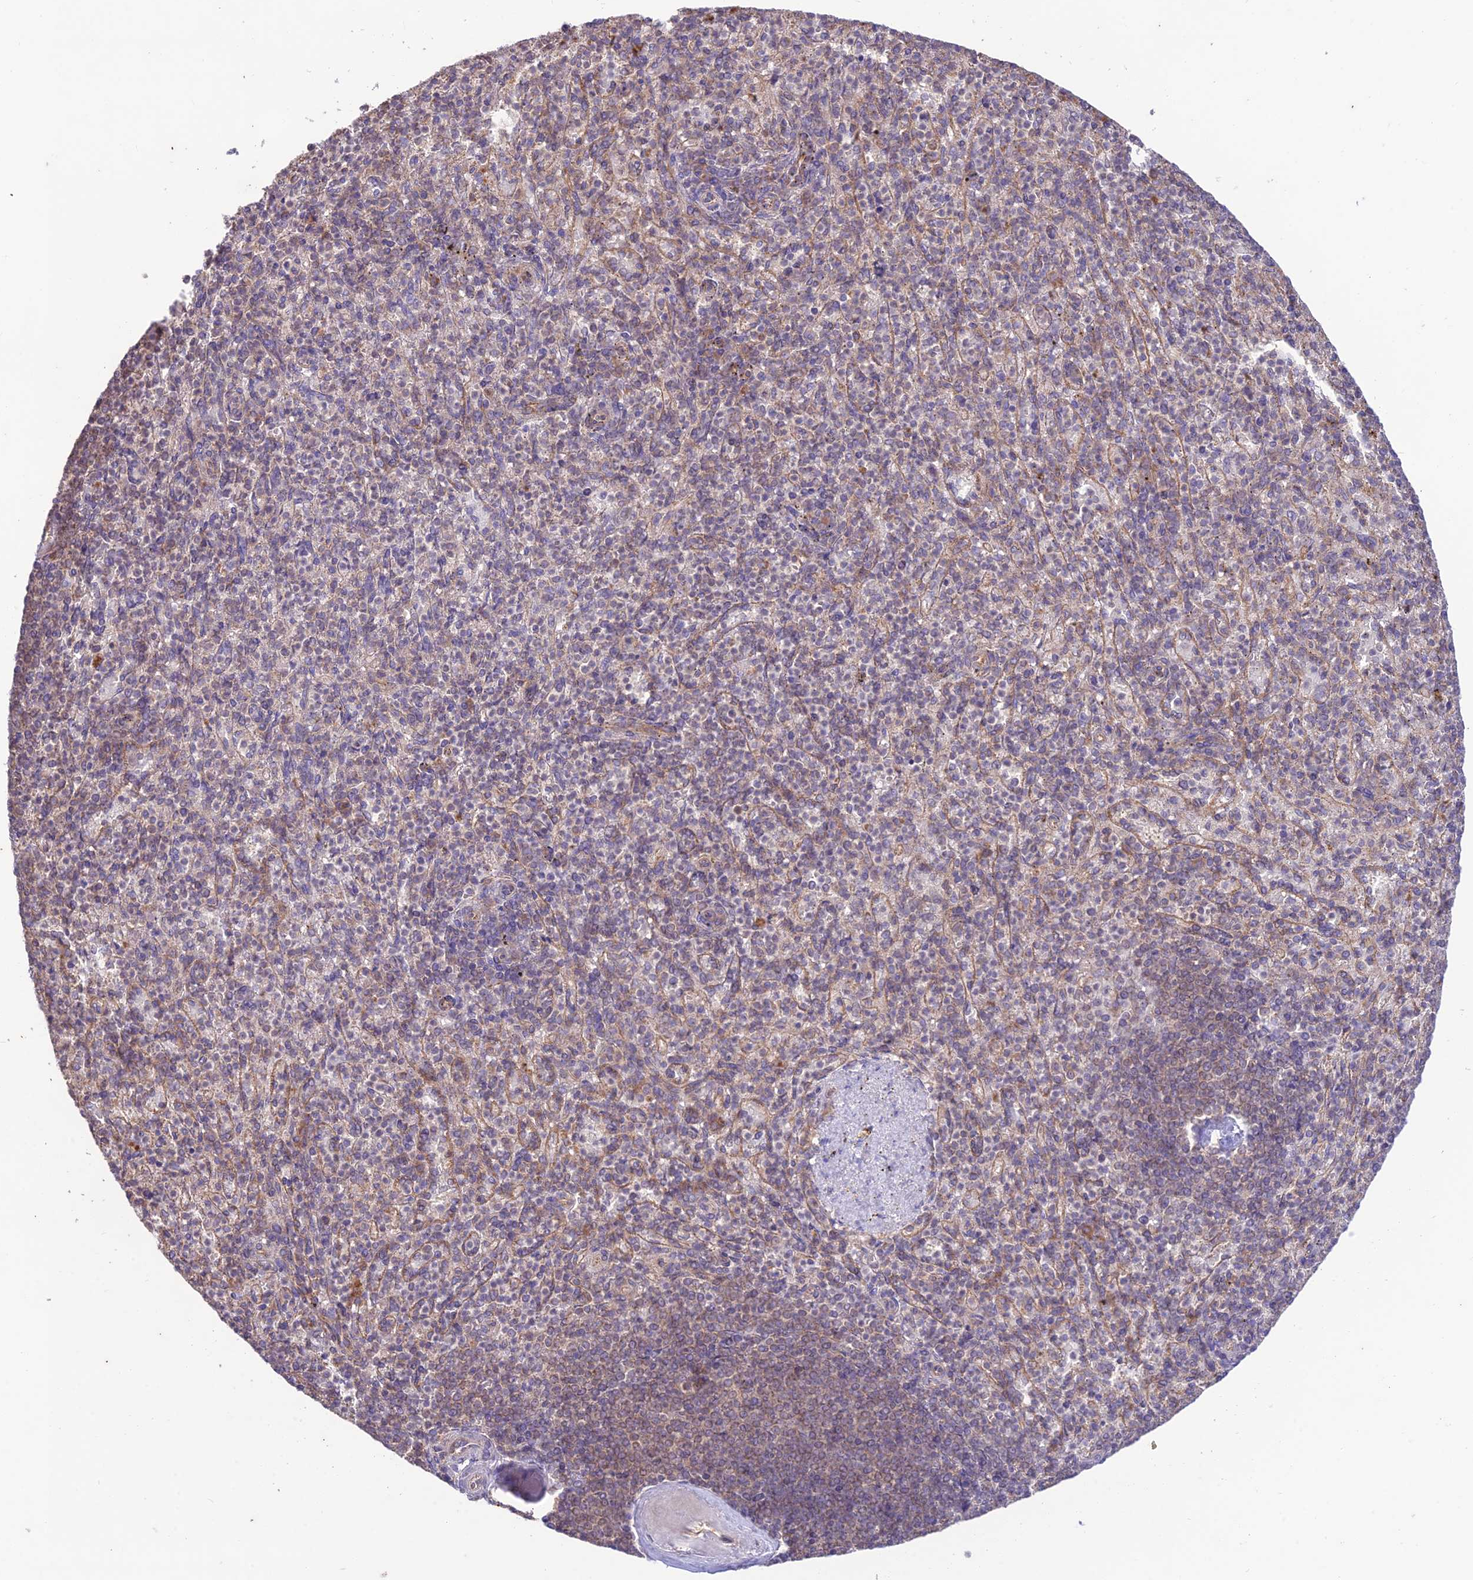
{"staining": {"intensity": "weak", "quantity": "<25%", "location": "cytoplasmic/membranous"}, "tissue": "spleen", "cell_type": "Cells in red pulp", "image_type": "normal", "snomed": [{"axis": "morphology", "description": "Normal tissue, NOS"}, {"axis": "topography", "description": "Spleen"}], "caption": "Photomicrograph shows no protein positivity in cells in red pulp of normal spleen. (Brightfield microscopy of DAB (3,3'-diaminobenzidine) immunohistochemistry (IHC) at high magnification).", "gene": "TMEM259", "patient": {"sex": "female", "age": 74}}